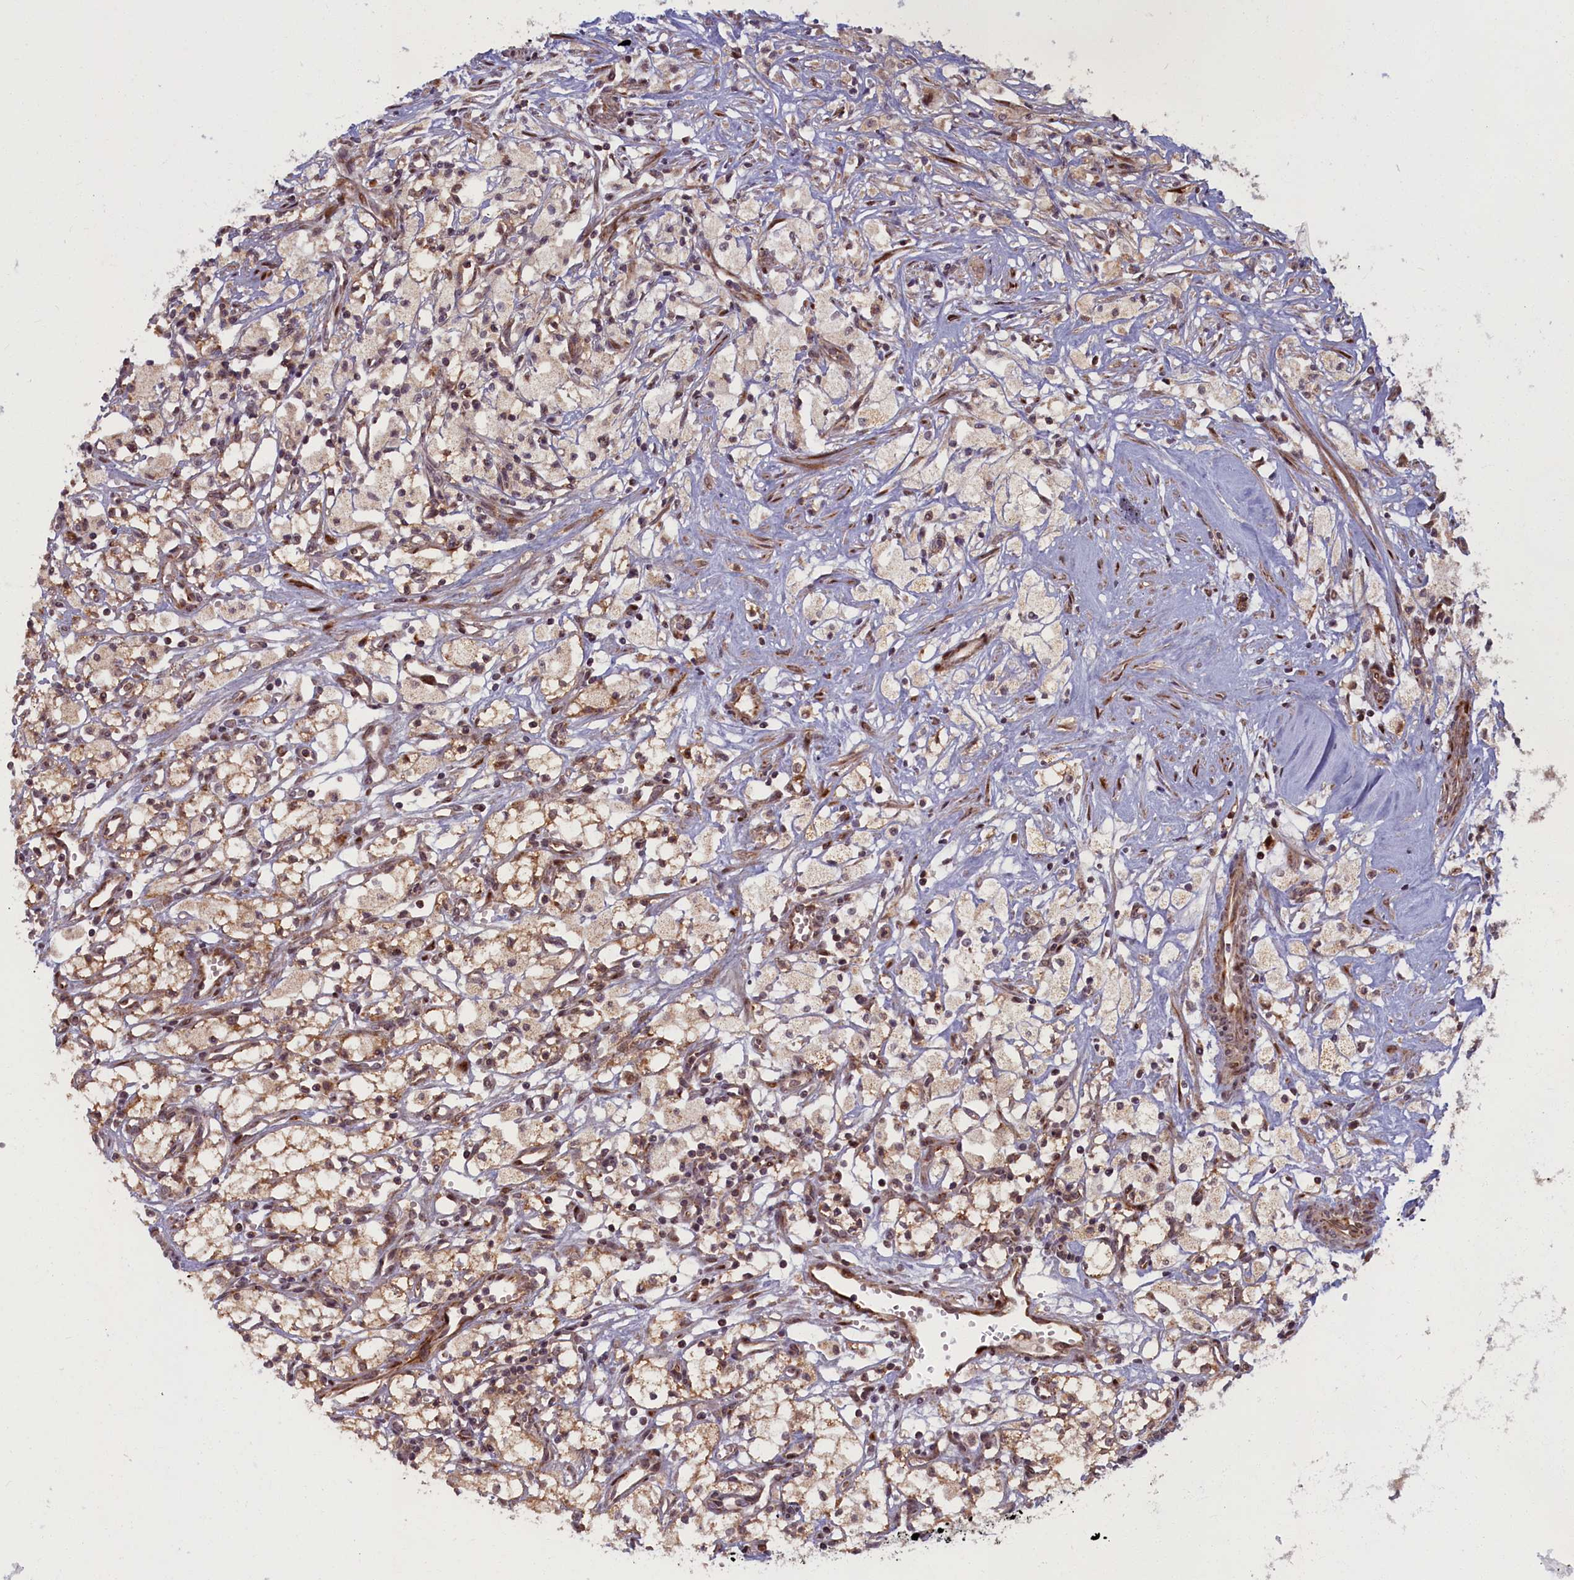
{"staining": {"intensity": "moderate", "quantity": ">75%", "location": "cytoplasmic/membranous,nuclear"}, "tissue": "renal cancer", "cell_type": "Tumor cells", "image_type": "cancer", "snomed": [{"axis": "morphology", "description": "Adenocarcinoma, NOS"}, {"axis": "topography", "description": "Kidney"}], "caption": "The histopathology image displays a brown stain indicating the presence of a protein in the cytoplasmic/membranous and nuclear of tumor cells in renal adenocarcinoma. (DAB IHC, brown staining for protein, blue staining for nuclei).", "gene": "PLA2G10", "patient": {"sex": "male", "age": 59}}